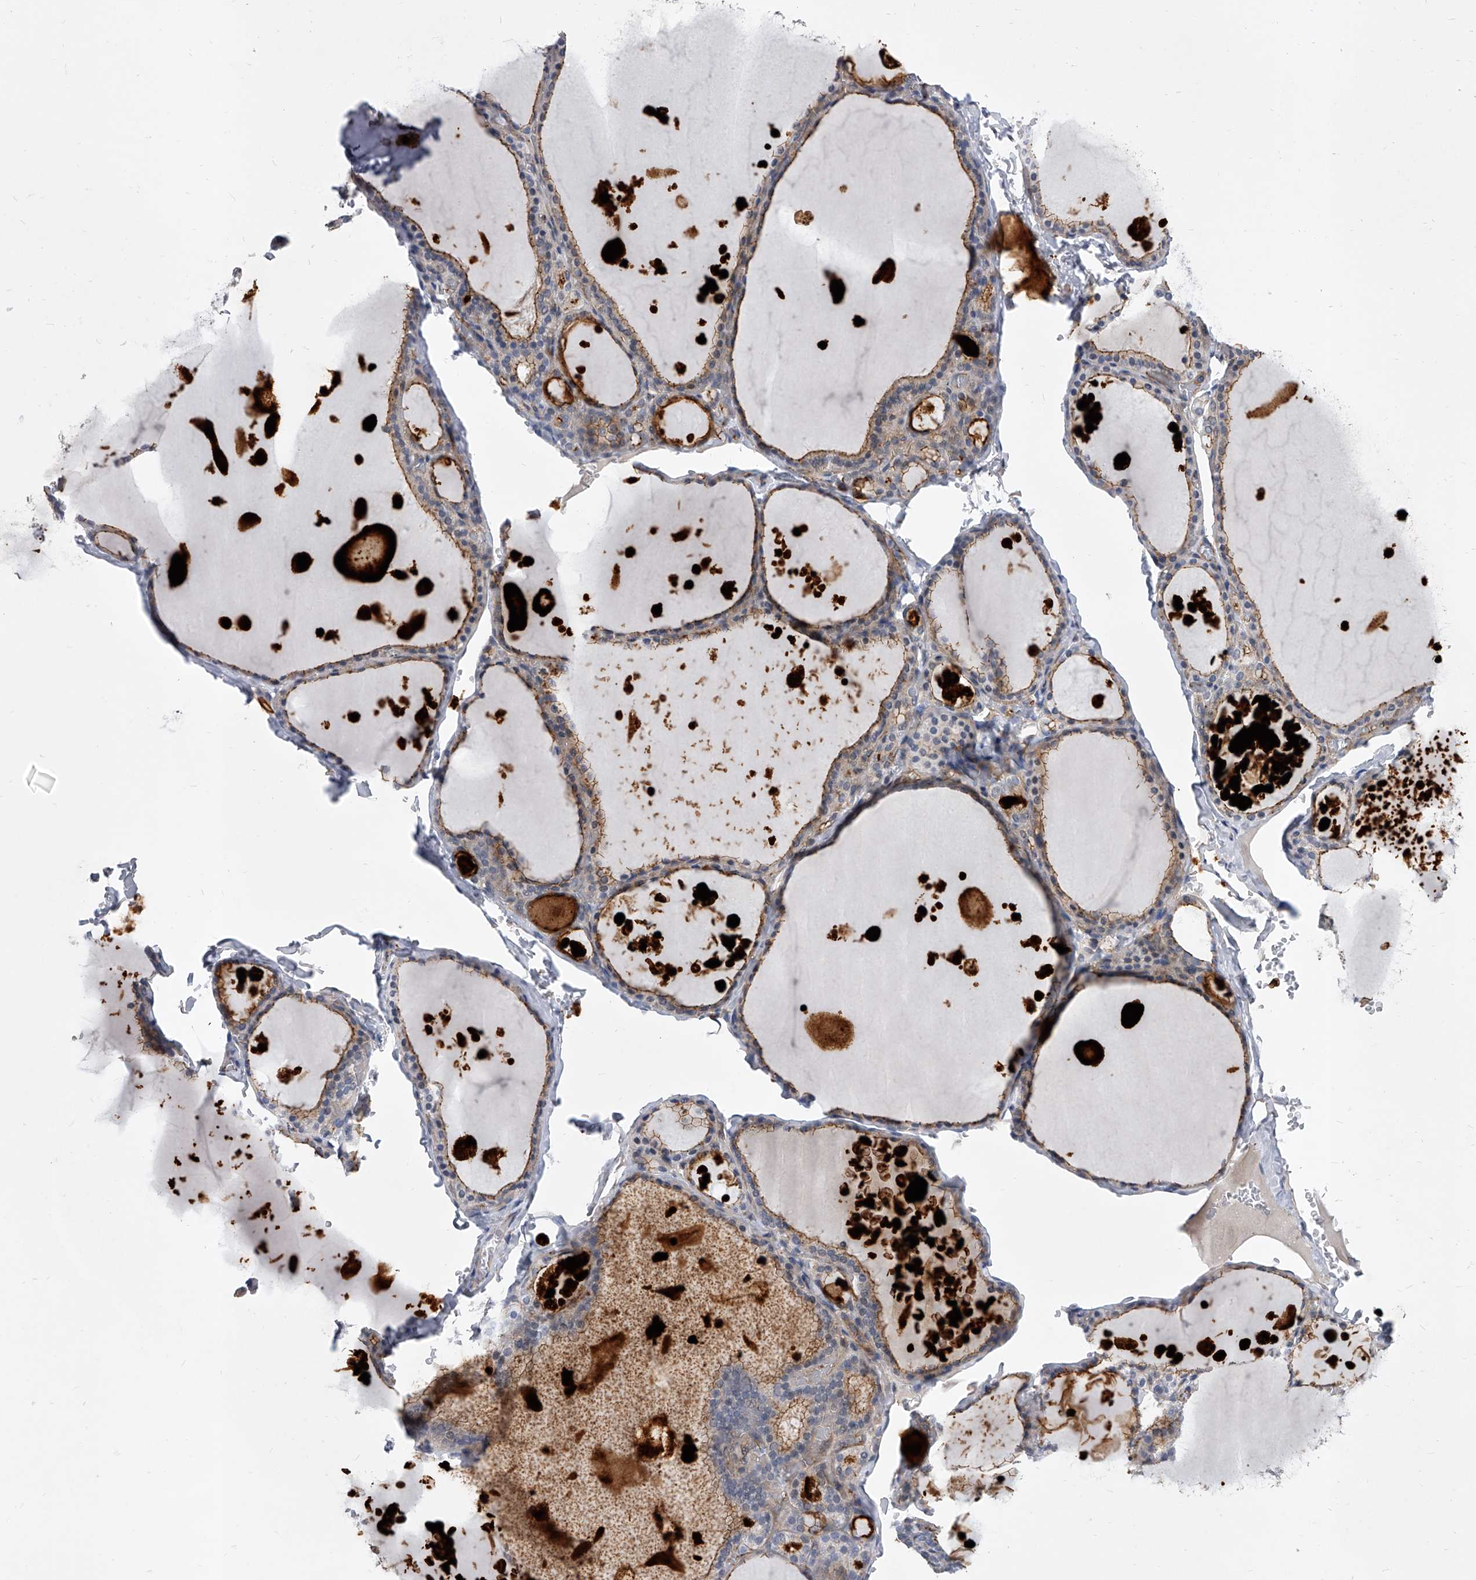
{"staining": {"intensity": "moderate", "quantity": ">75%", "location": "cytoplasmic/membranous"}, "tissue": "thyroid gland", "cell_type": "Glandular cells", "image_type": "normal", "snomed": [{"axis": "morphology", "description": "Normal tissue, NOS"}, {"axis": "topography", "description": "Thyroid gland"}], "caption": "Immunohistochemical staining of unremarkable thyroid gland exhibits medium levels of moderate cytoplasmic/membranous staining in about >75% of glandular cells.", "gene": "ENSG00000250424", "patient": {"sex": "male", "age": 56}}